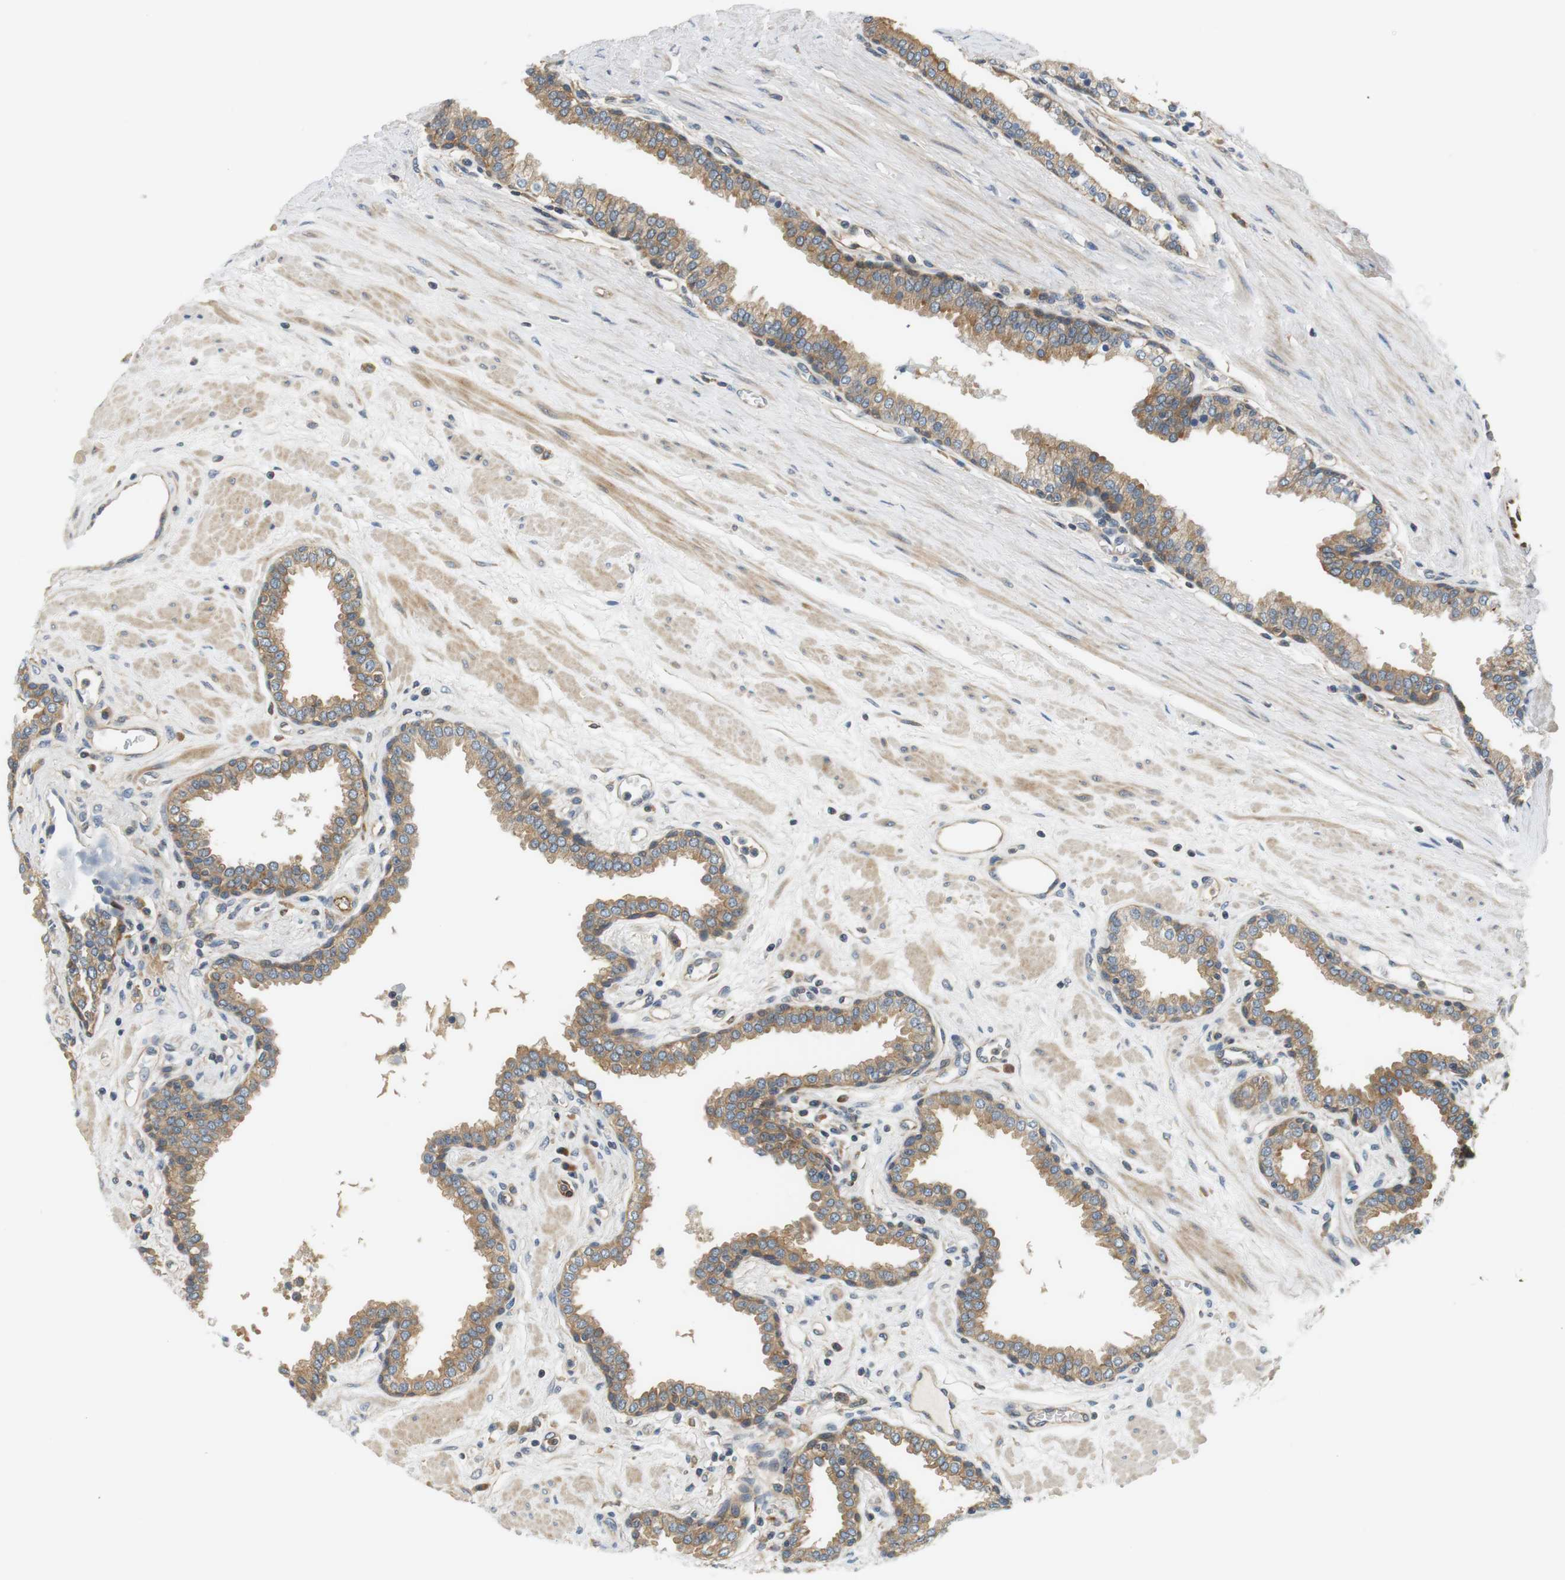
{"staining": {"intensity": "moderate", "quantity": ">75%", "location": "cytoplasmic/membranous"}, "tissue": "prostate", "cell_type": "Glandular cells", "image_type": "normal", "snomed": [{"axis": "morphology", "description": "Normal tissue, NOS"}, {"axis": "topography", "description": "Prostate"}], "caption": "This is an image of immunohistochemistry (IHC) staining of benign prostate, which shows moderate expression in the cytoplasmic/membranous of glandular cells.", "gene": "SH3GLB1", "patient": {"sex": "male", "age": 51}}